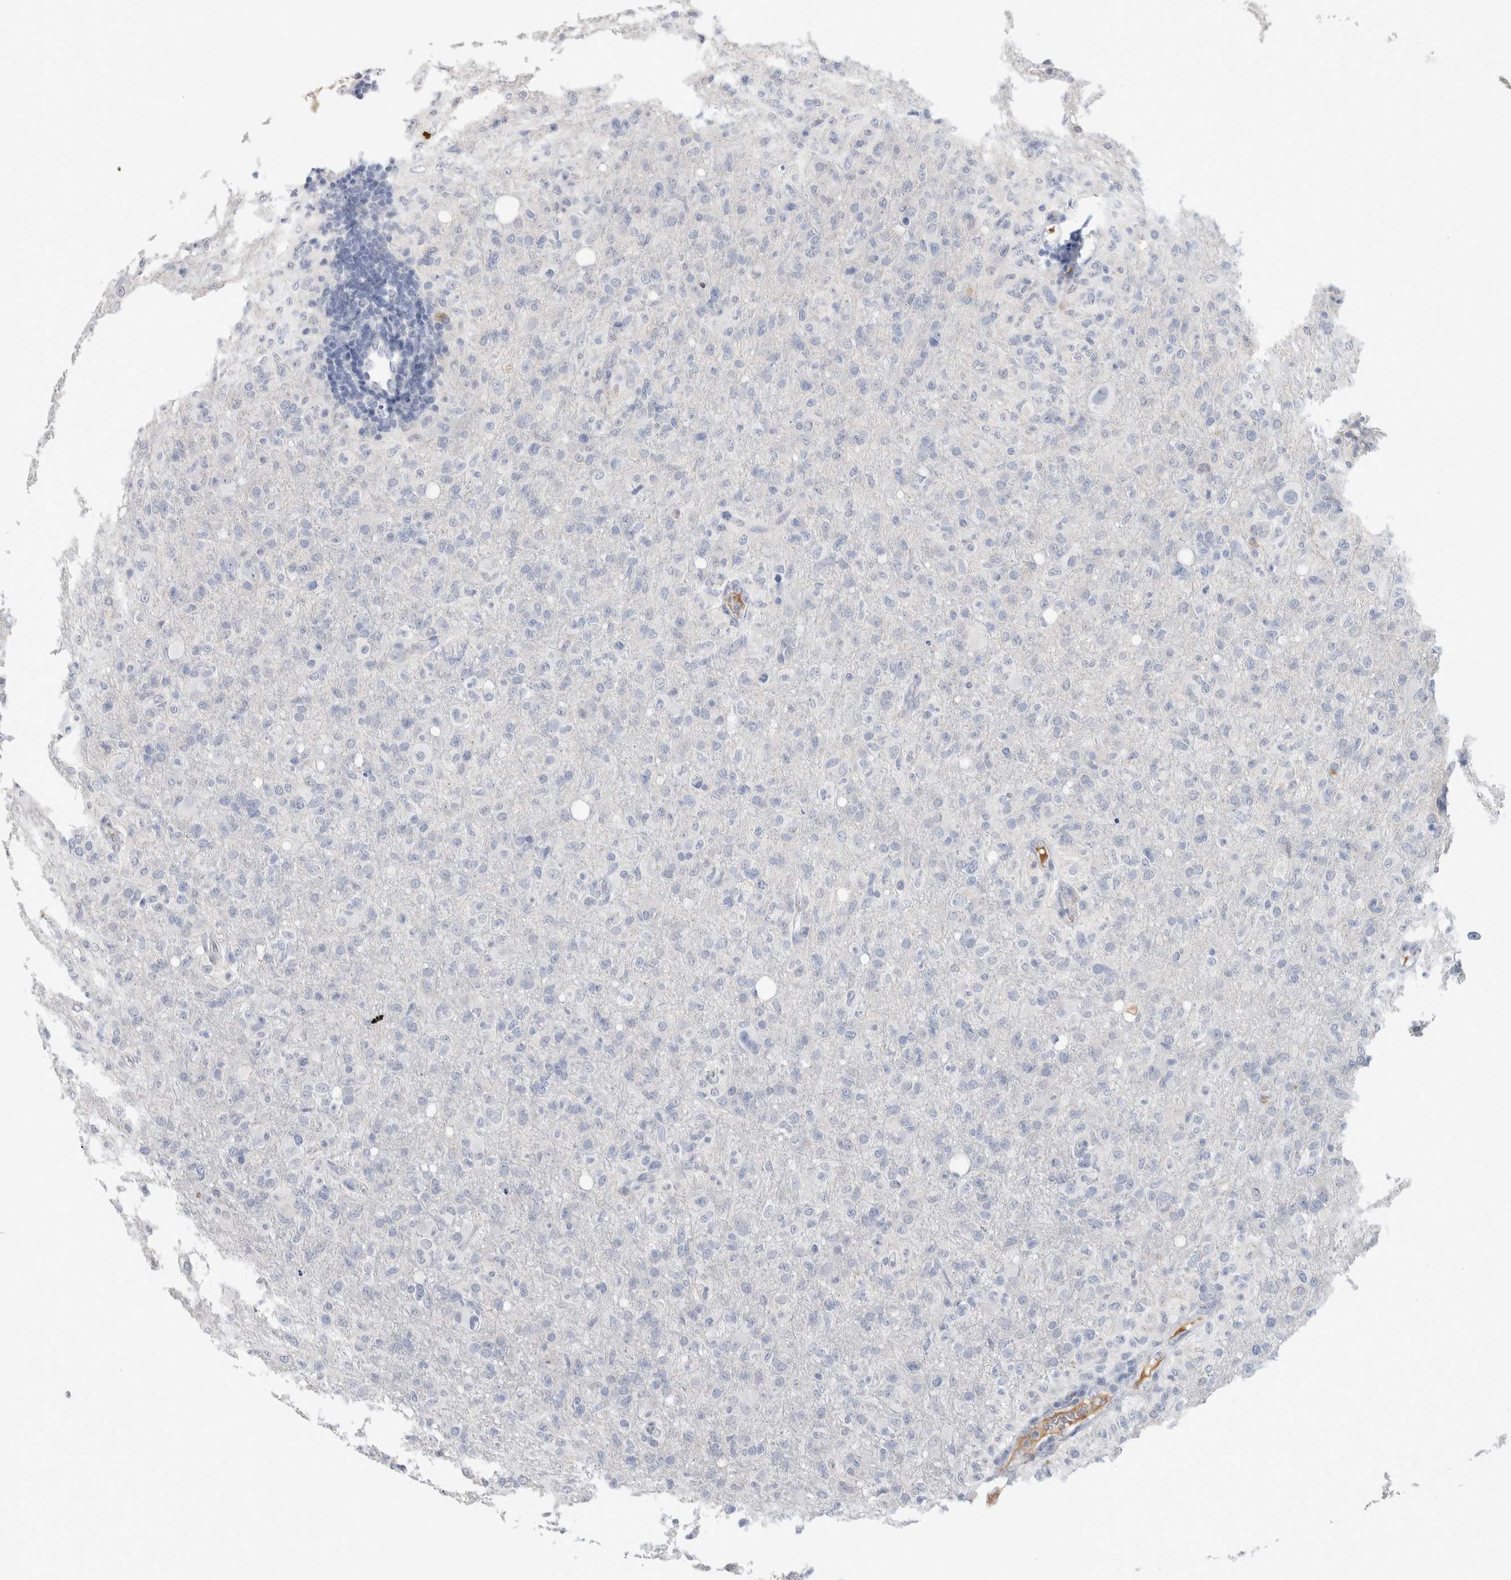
{"staining": {"intensity": "negative", "quantity": "none", "location": "none"}, "tissue": "glioma", "cell_type": "Tumor cells", "image_type": "cancer", "snomed": [{"axis": "morphology", "description": "Glioma, malignant, High grade"}, {"axis": "topography", "description": "Brain"}], "caption": "This is an immunohistochemistry (IHC) photomicrograph of human glioma. There is no positivity in tumor cells.", "gene": "SCGB1A1", "patient": {"sex": "female", "age": 57}}